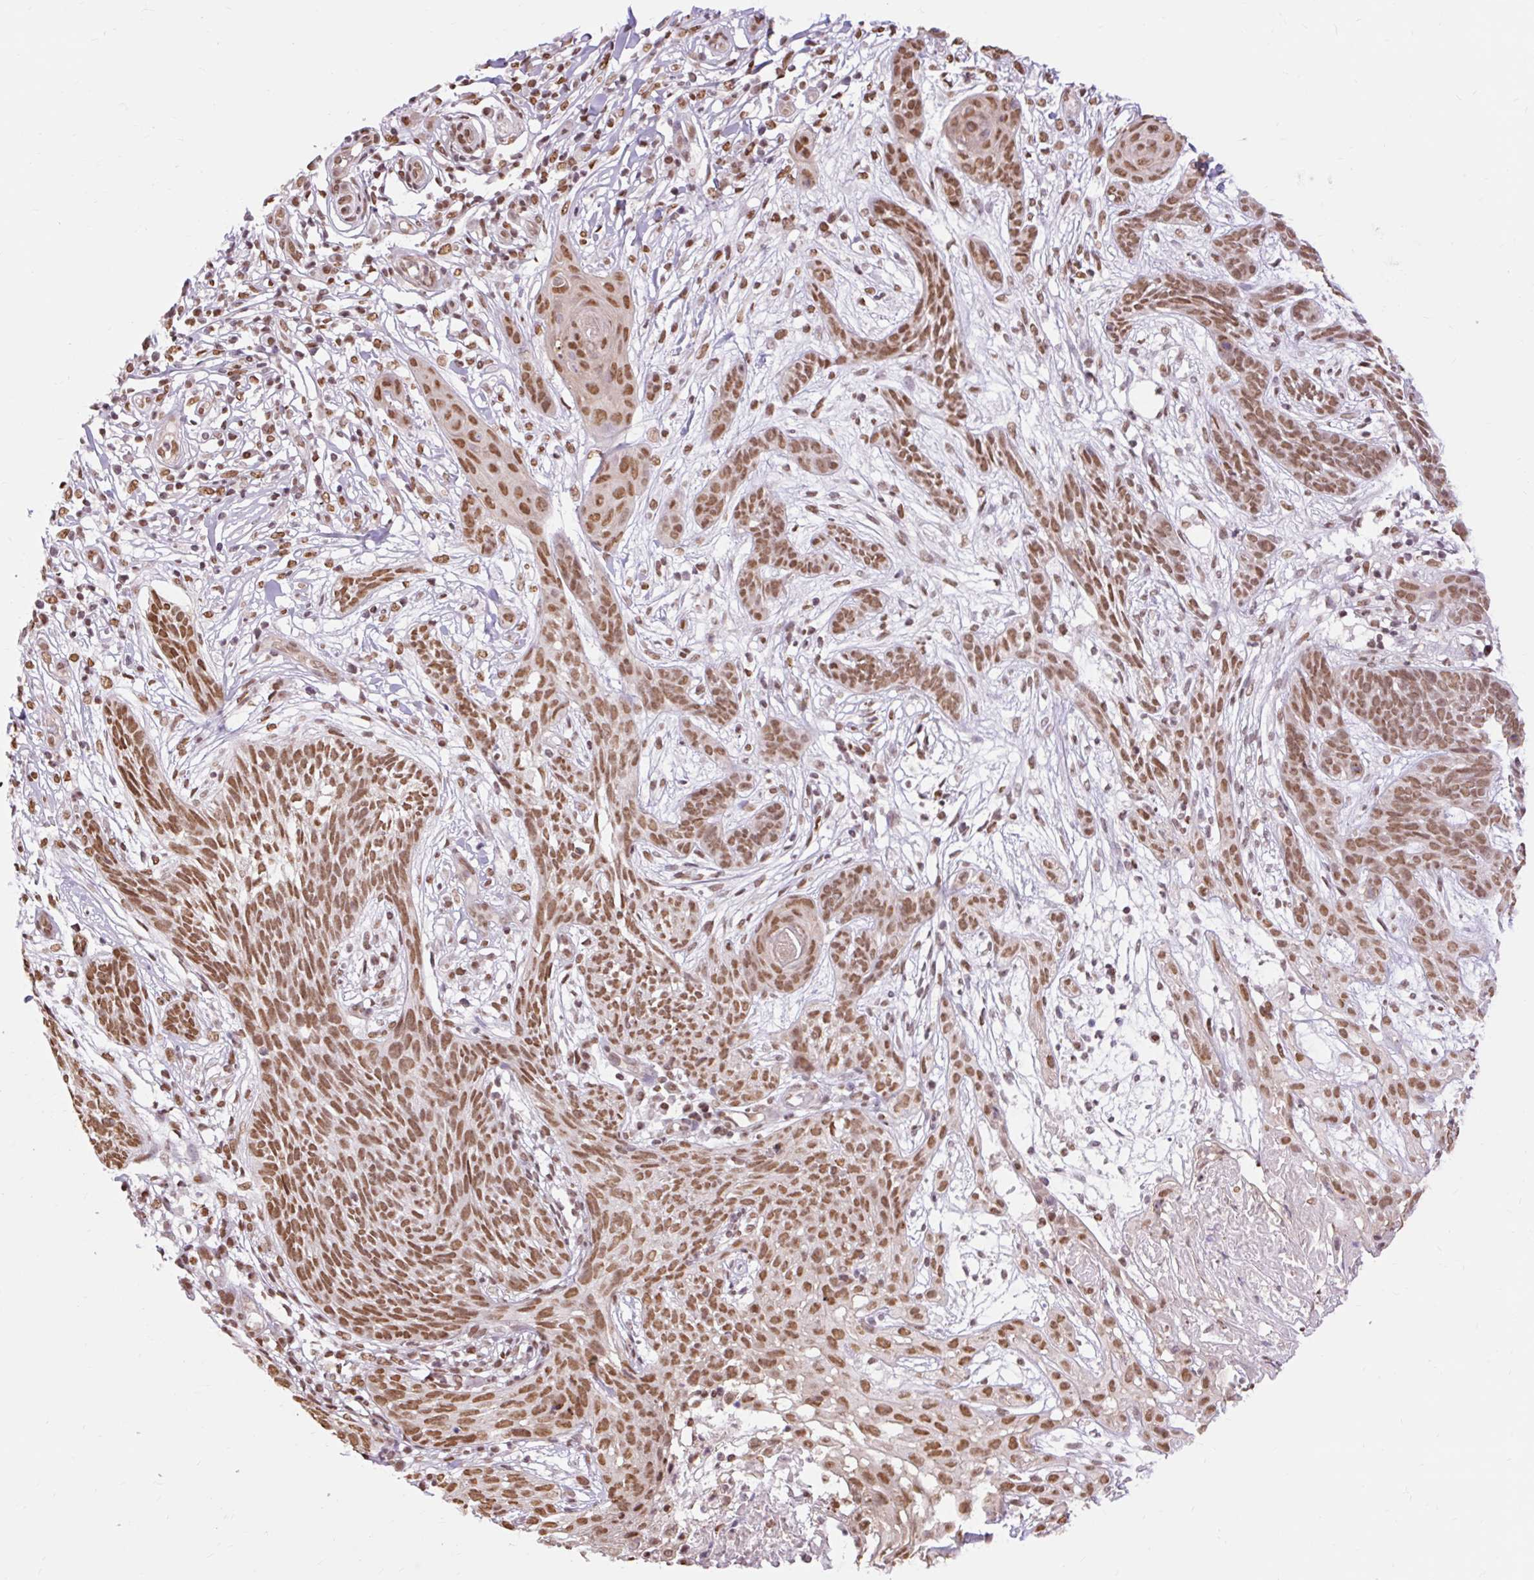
{"staining": {"intensity": "moderate", "quantity": ">75%", "location": "nuclear"}, "tissue": "skin cancer", "cell_type": "Tumor cells", "image_type": "cancer", "snomed": [{"axis": "morphology", "description": "Basal cell carcinoma"}, {"axis": "topography", "description": "Skin"}, {"axis": "topography", "description": "Skin, foot"}], "caption": "Moderate nuclear staining is present in about >75% of tumor cells in basal cell carcinoma (skin). (IHC, brightfield microscopy, high magnification).", "gene": "NPIPB12", "patient": {"sex": "female", "age": 86}}